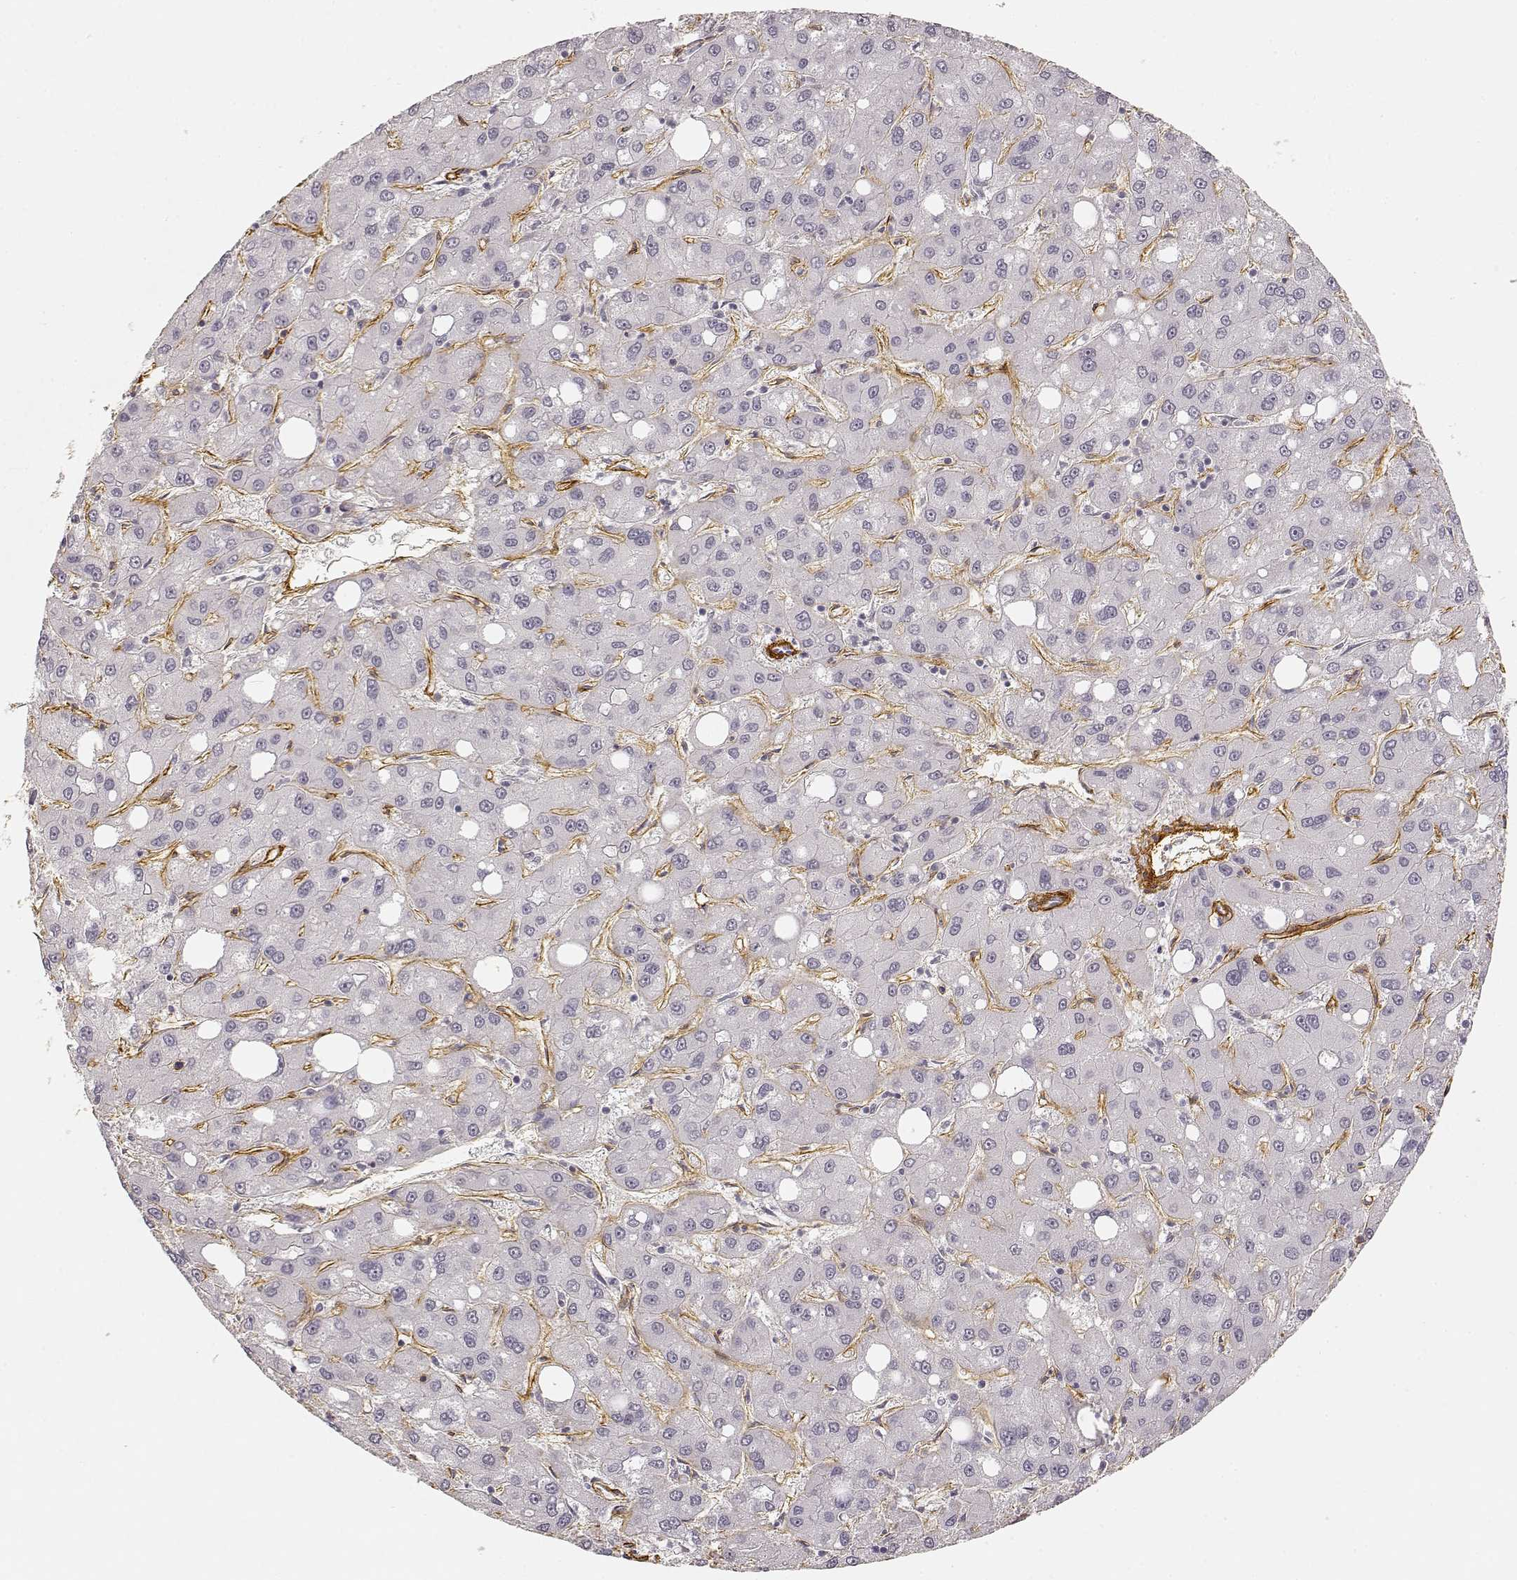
{"staining": {"intensity": "negative", "quantity": "none", "location": "none"}, "tissue": "liver cancer", "cell_type": "Tumor cells", "image_type": "cancer", "snomed": [{"axis": "morphology", "description": "Carcinoma, Hepatocellular, NOS"}, {"axis": "topography", "description": "Liver"}], "caption": "A high-resolution image shows immunohistochemistry (IHC) staining of hepatocellular carcinoma (liver), which shows no significant positivity in tumor cells.", "gene": "LAMA4", "patient": {"sex": "male", "age": 73}}